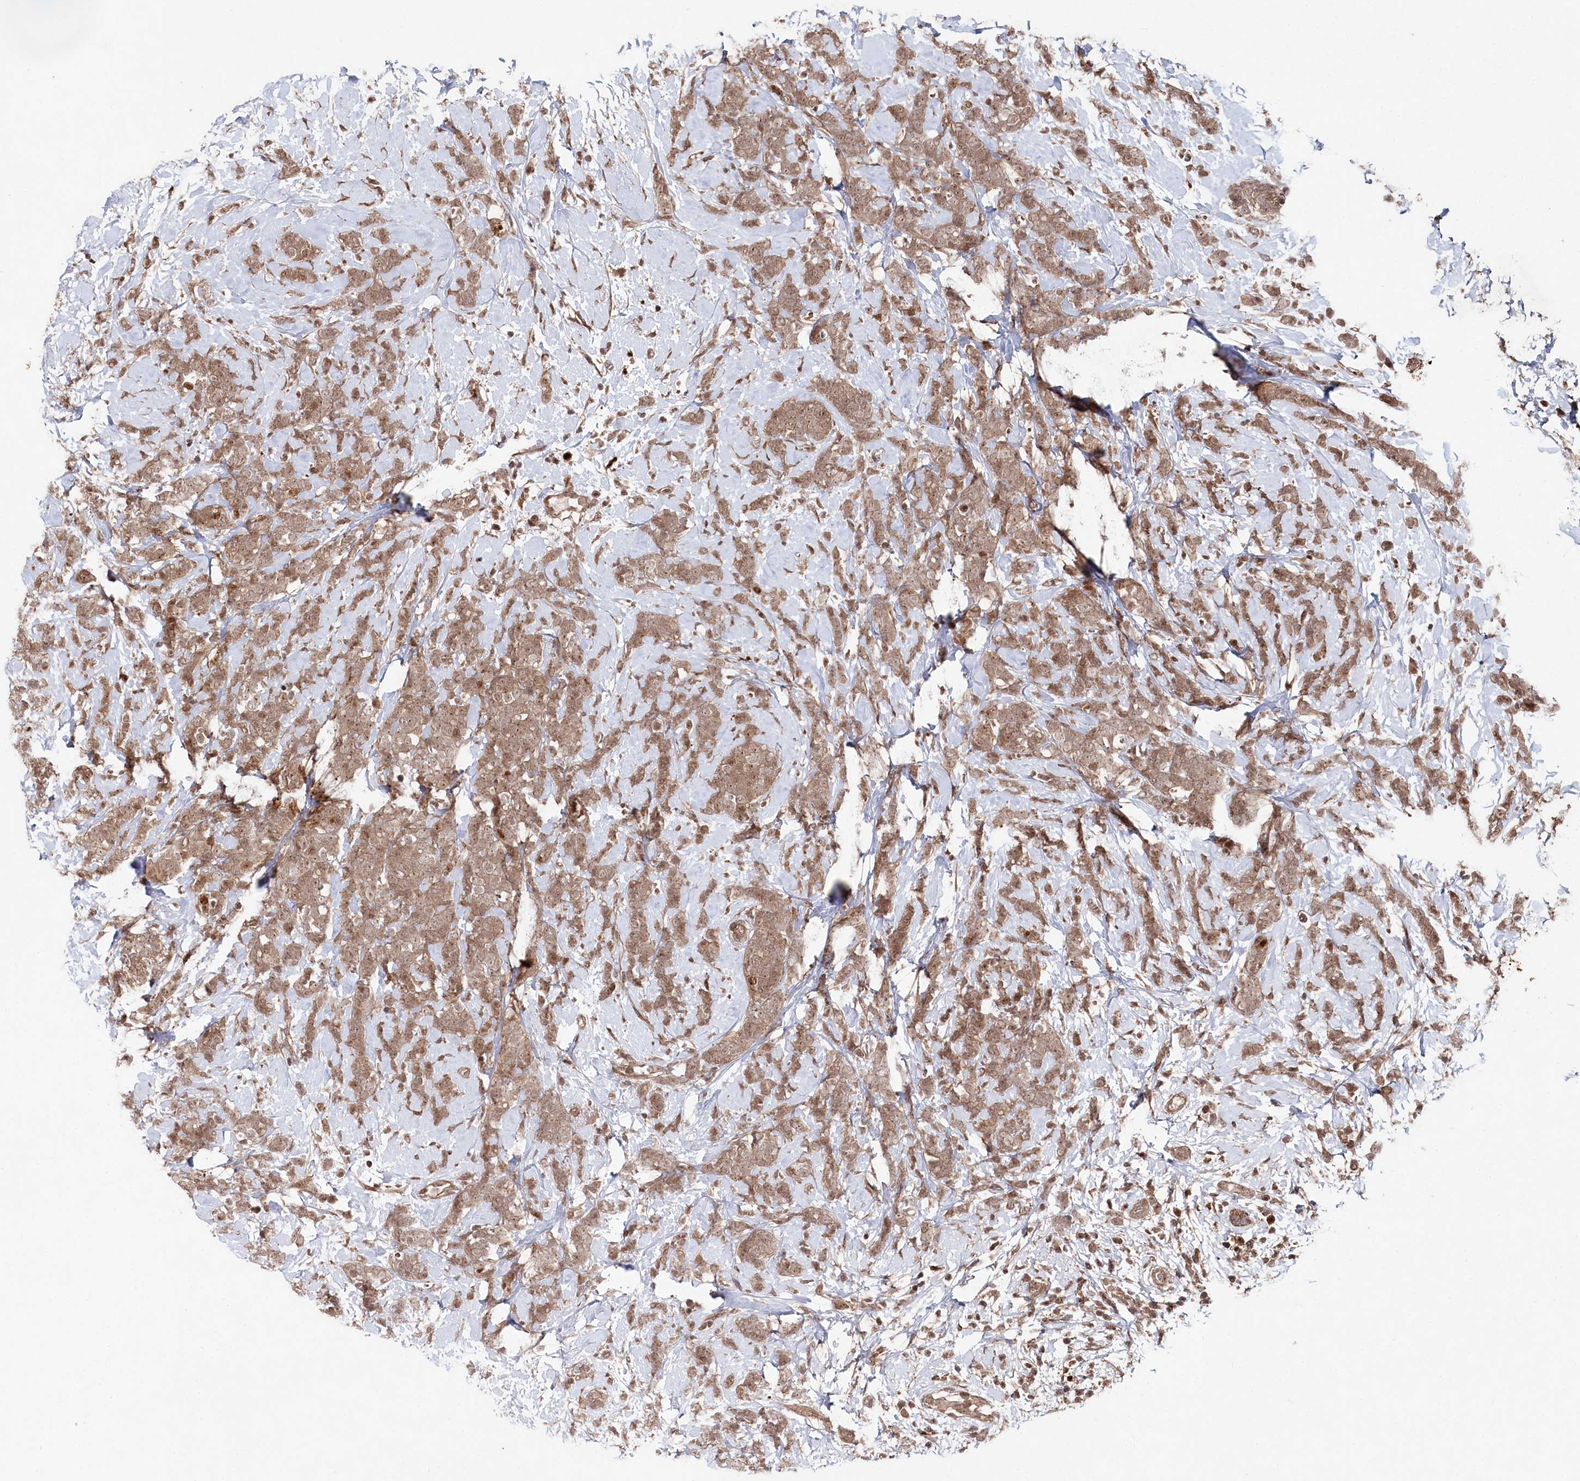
{"staining": {"intensity": "moderate", "quantity": ">75%", "location": "cytoplasmic/membranous,nuclear"}, "tissue": "breast cancer", "cell_type": "Tumor cells", "image_type": "cancer", "snomed": [{"axis": "morphology", "description": "Lobular carcinoma"}, {"axis": "topography", "description": "Breast"}], "caption": "Protein analysis of lobular carcinoma (breast) tissue demonstrates moderate cytoplasmic/membranous and nuclear positivity in approximately >75% of tumor cells. (DAB (3,3'-diaminobenzidine) IHC, brown staining for protein, blue staining for nuclei).", "gene": "BORCS7", "patient": {"sex": "female", "age": 58}}